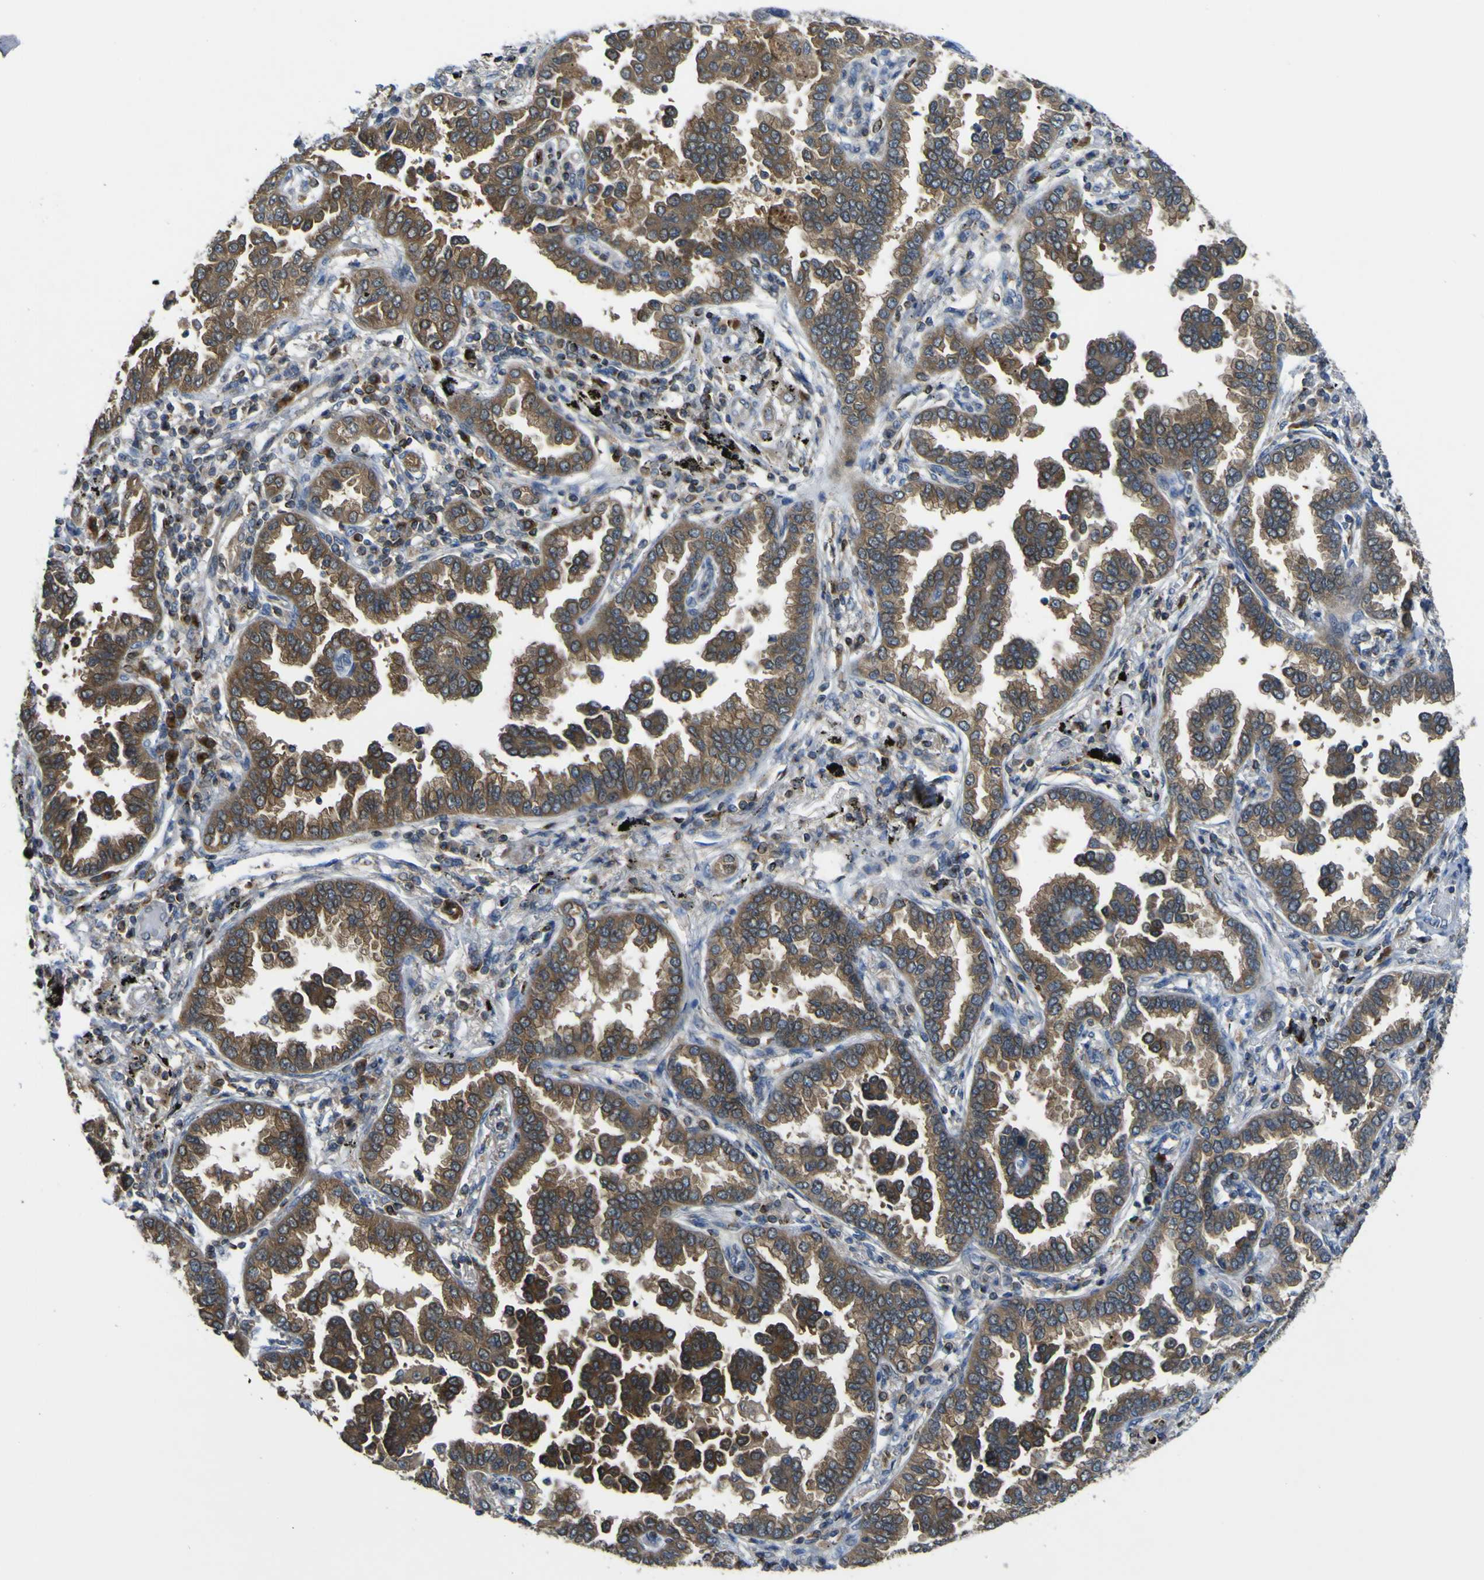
{"staining": {"intensity": "moderate", "quantity": ">75%", "location": "cytoplasmic/membranous"}, "tissue": "lung cancer", "cell_type": "Tumor cells", "image_type": "cancer", "snomed": [{"axis": "morphology", "description": "Normal tissue, NOS"}, {"axis": "morphology", "description": "Adenocarcinoma, NOS"}, {"axis": "topography", "description": "Lung"}], "caption": "Immunohistochemistry (IHC) staining of lung cancer, which shows medium levels of moderate cytoplasmic/membranous staining in approximately >75% of tumor cells indicating moderate cytoplasmic/membranous protein staining. The staining was performed using DAB (brown) for protein detection and nuclei were counterstained in hematoxylin (blue).", "gene": "EML2", "patient": {"sex": "male", "age": 59}}